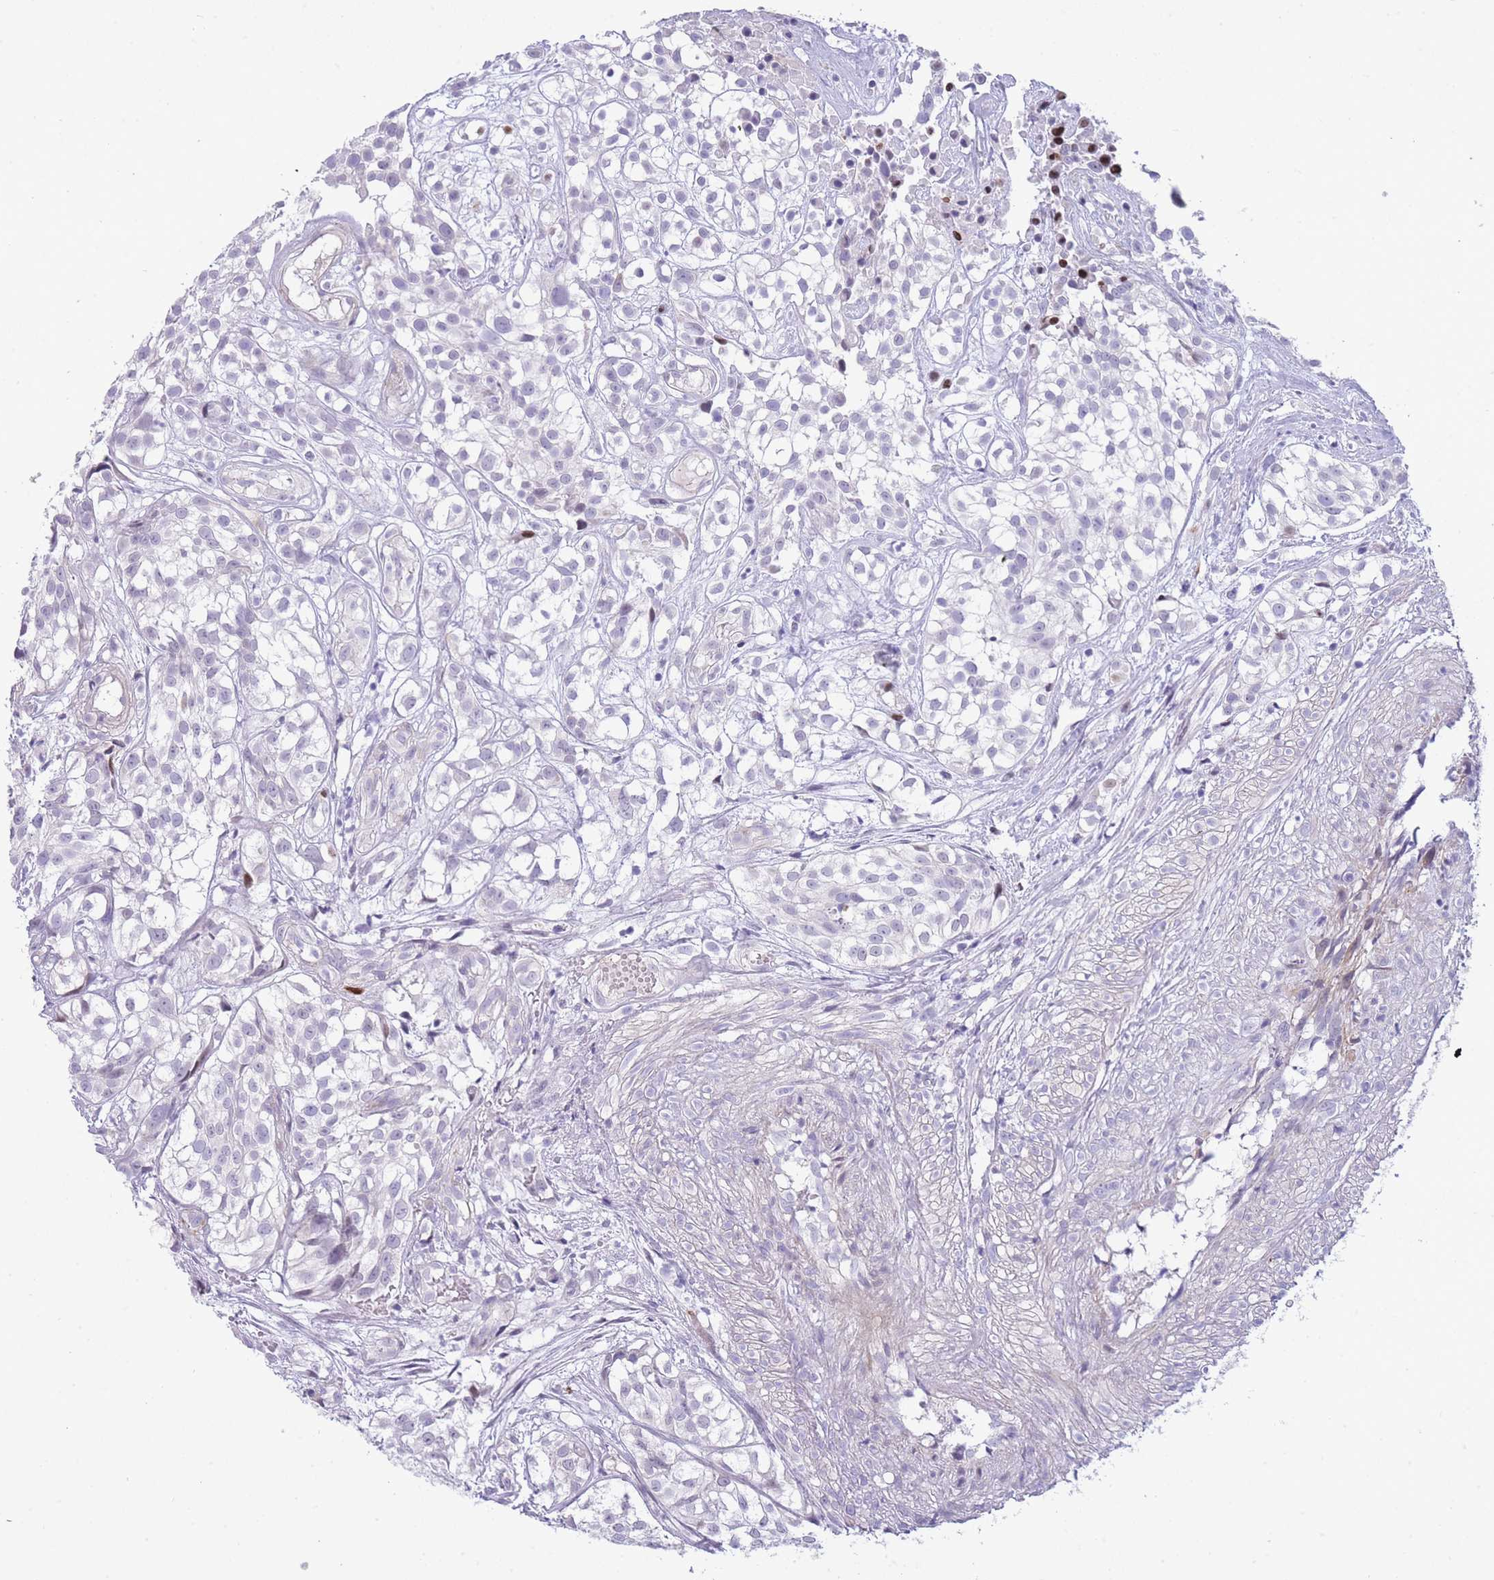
{"staining": {"intensity": "negative", "quantity": "none", "location": "none"}, "tissue": "urothelial cancer", "cell_type": "Tumor cells", "image_type": "cancer", "snomed": [{"axis": "morphology", "description": "Urothelial carcinoma, High grade"}, {"axis": "topography", "description": "Urinary bladder"}], "caption": "Micrograph shows no protein expression in tumor cells of urothelial cancer tissue.", "gene": "PRR23B", "patient": {"sex": "male", "age": 56}}